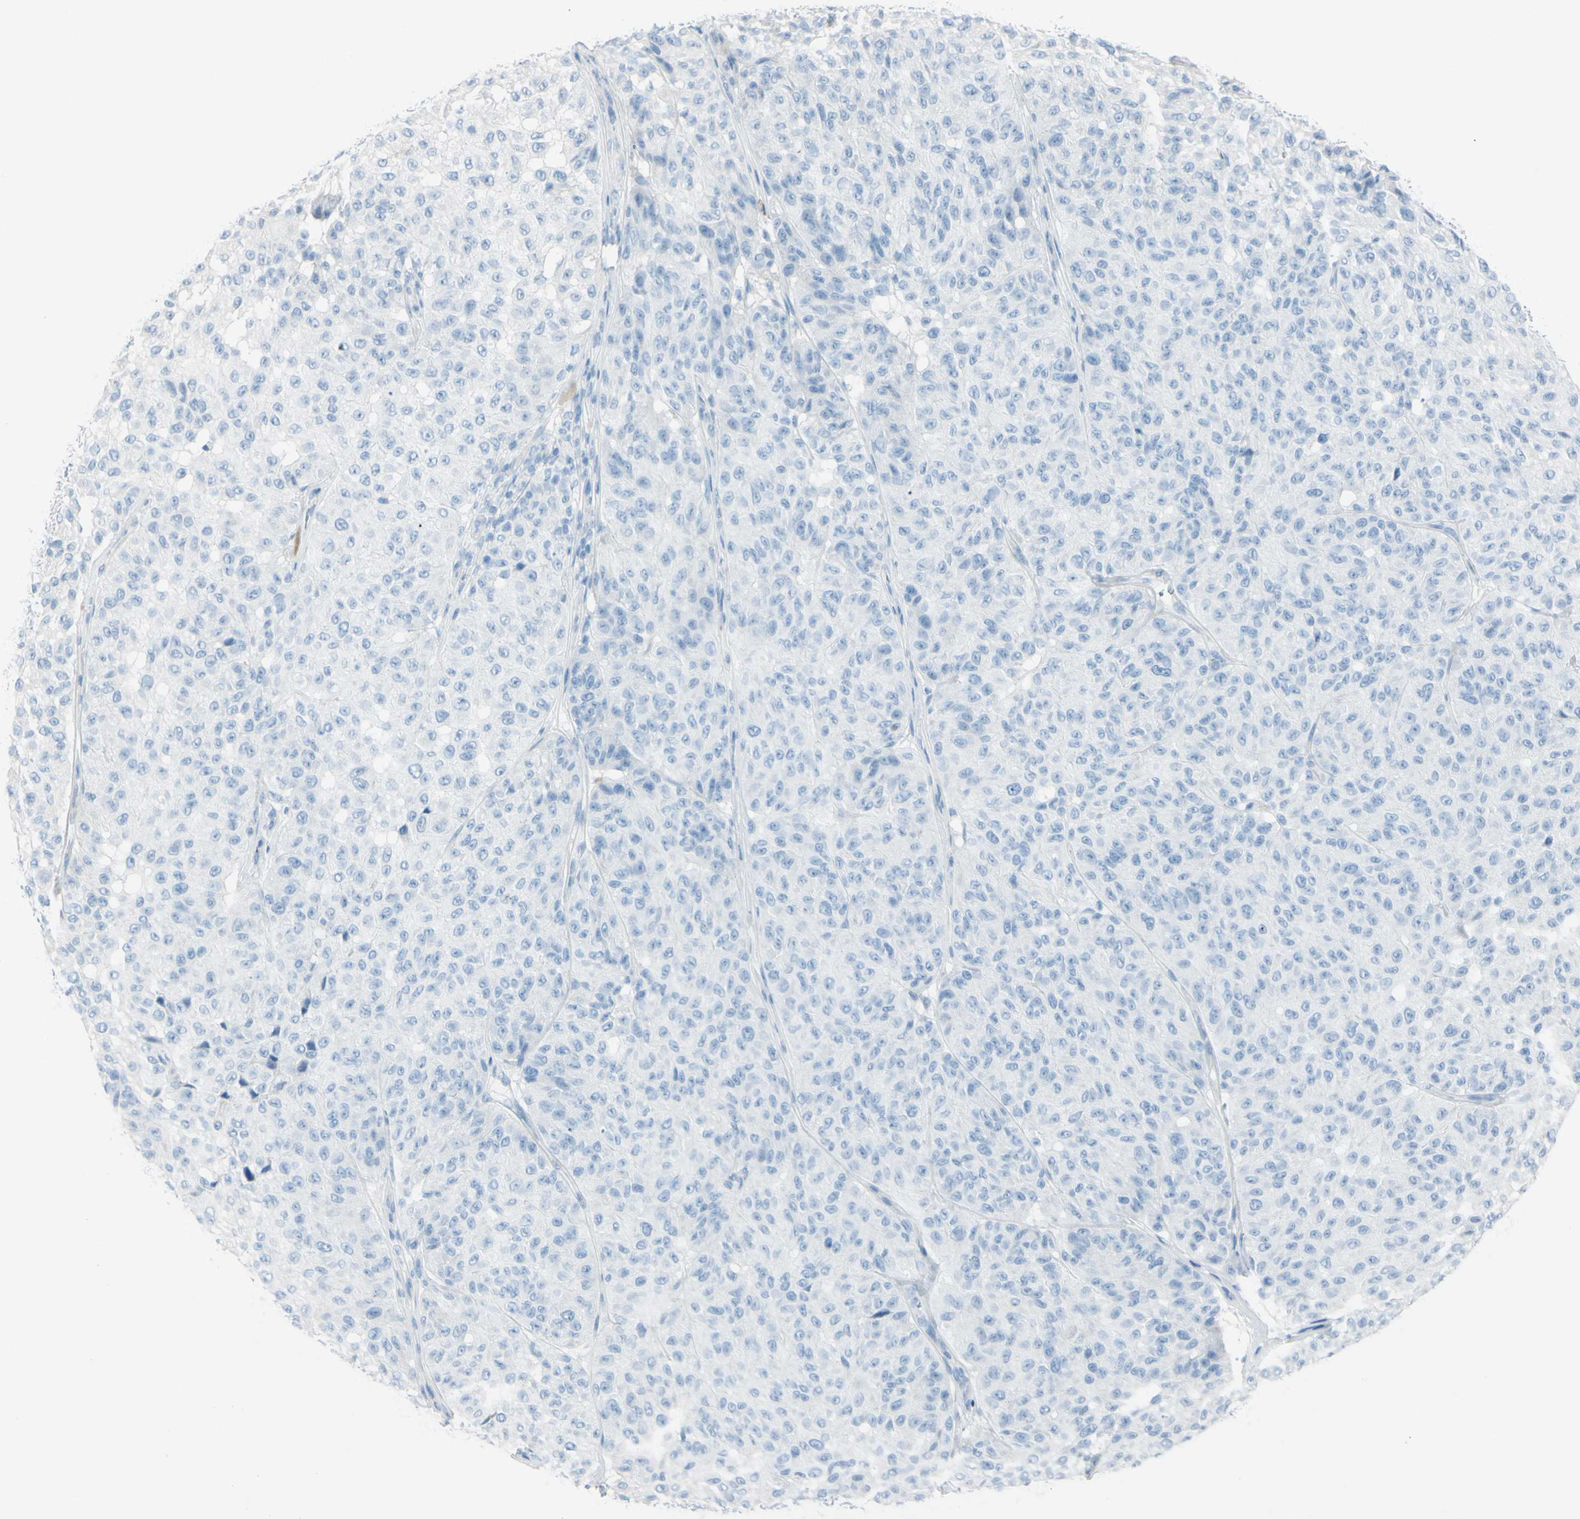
{"staining": {"intensity": "negative", "quantity": "none", "location": "none"}, "tissue": "melanoma", "cell_type": "Tumor cells", "image_type": "cancer", "snomed": [{"axis": "morphology", "description": "Malignant melanoma, NOS"}, {"axis": "topography", "description": "Skin"}], "caption": "Immunohistochemical staining of malignant melanoma exhibits no significant expression in tumor cells.", "gene": "TFPI2", "patient": {"sex": "female", "age": 46}}